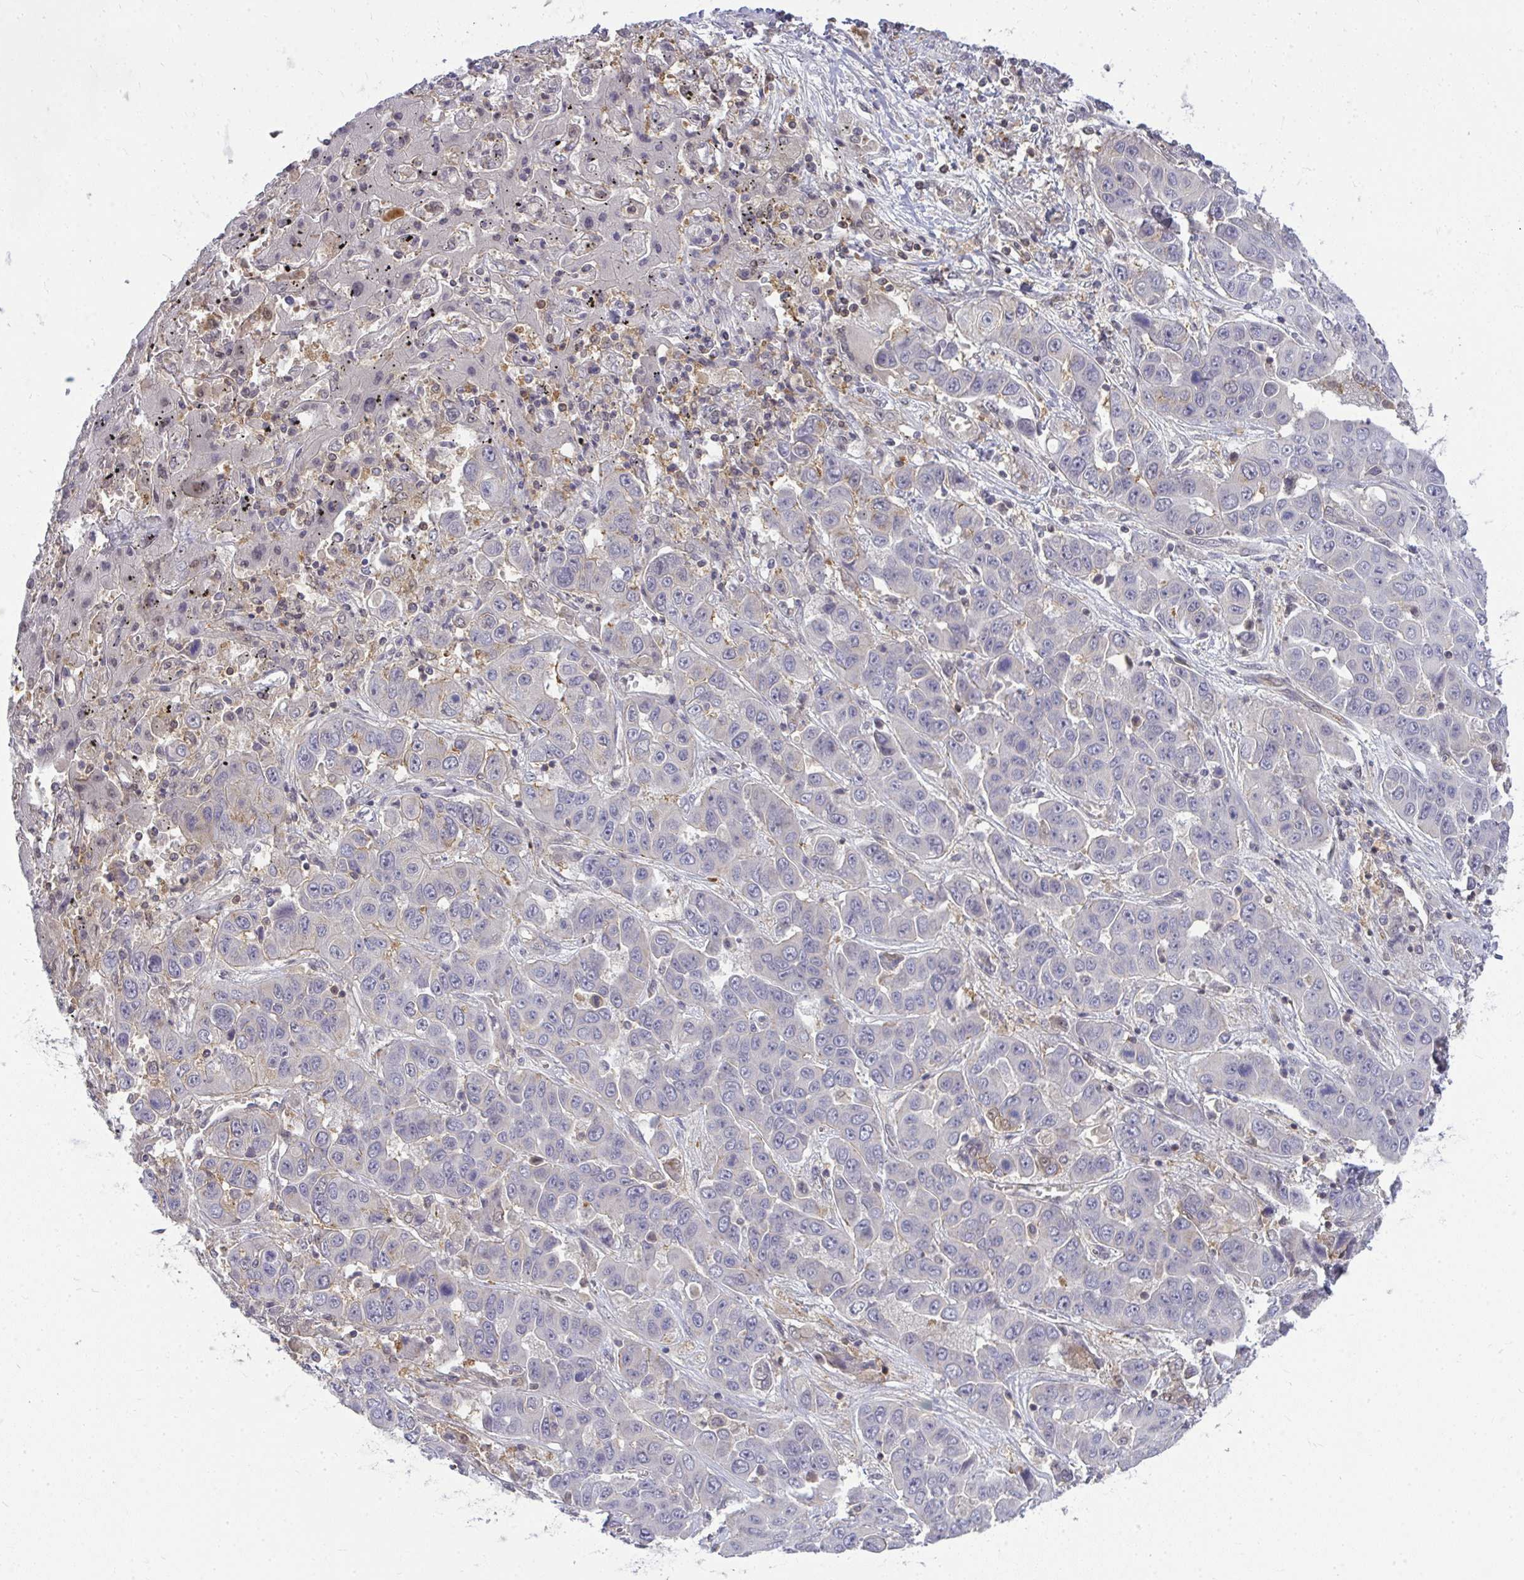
{"staining": {"intensity": "negative", "quantity": "none", "location": "none"}, "tissue": "liver cancer", "cell_type": "Tumor cells", "image_type": "cancer", "snomed": [{"axis": "morphology", "description": "Cholangiocarcinoma"}, {"axis": "topography", "description": "Liver"}], "caption": "The immunohistochemistry (IHC) photomicrograph has no significant expression in tumor cells of liver cancer tissue.", "gene": "HDHD2", "patient": {"sex": "female", "age": 52}}